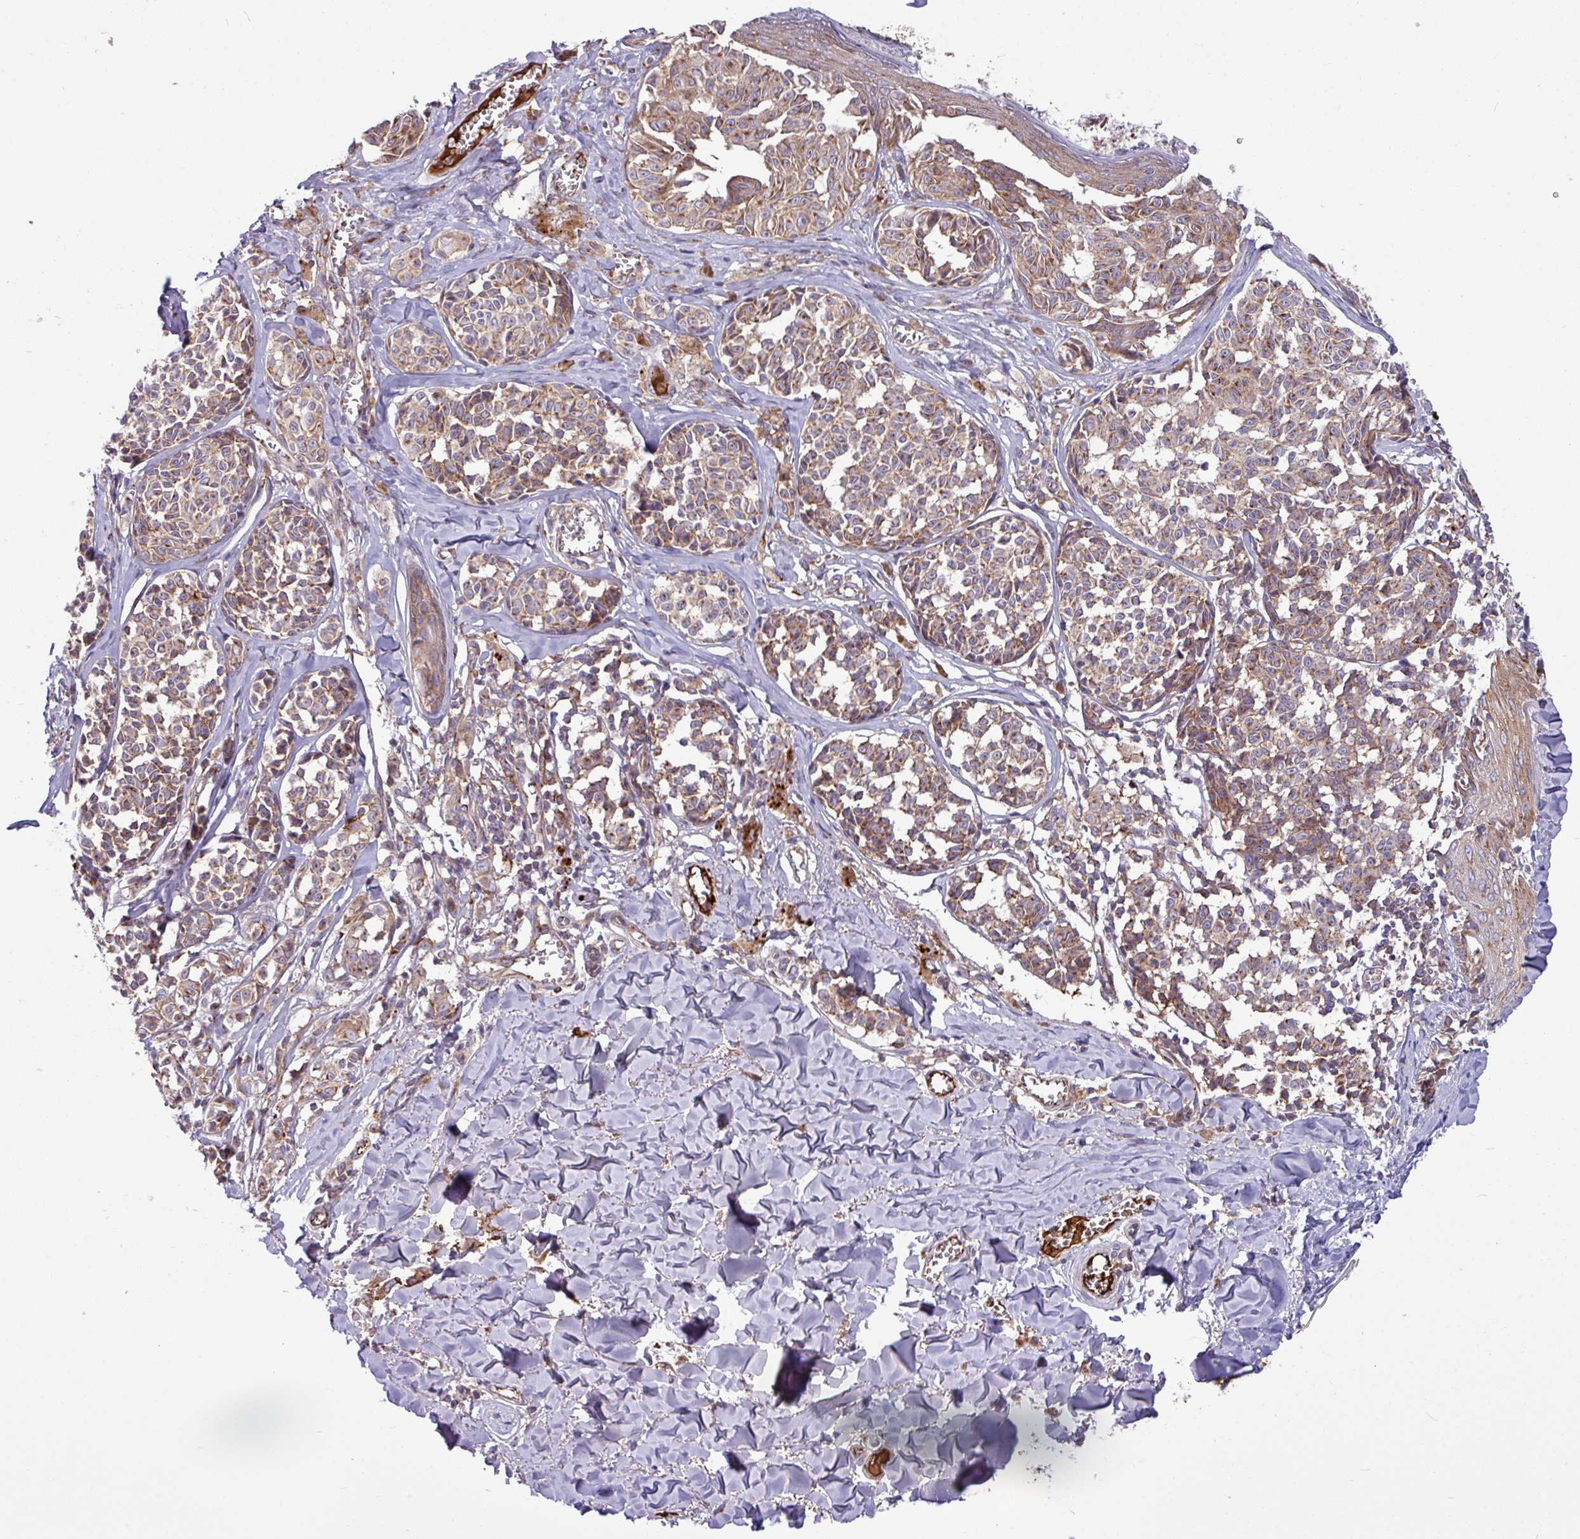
{"staining": {"intensity": "weak", "quantity": ">75%", "location": "cytoplasmic/membranous"}, "tissue": "melanoma", "cell_type": "Tumor cells", "image_type": "cancer", "snomed": [{"axis": "morphology", "description": "Malignant melanoma, NOS"}, {"axis": "topography", "description": "Skin"}], "caption": "Protein staining reveals weak cytoplasmic/membranous staining in about >75% of tumor cells in malignant melanoma. (DAB IHC with brightfield microscopy, high magnification).", "gene": "LSM12", "patient": {"sex": "female", "age": 43}}